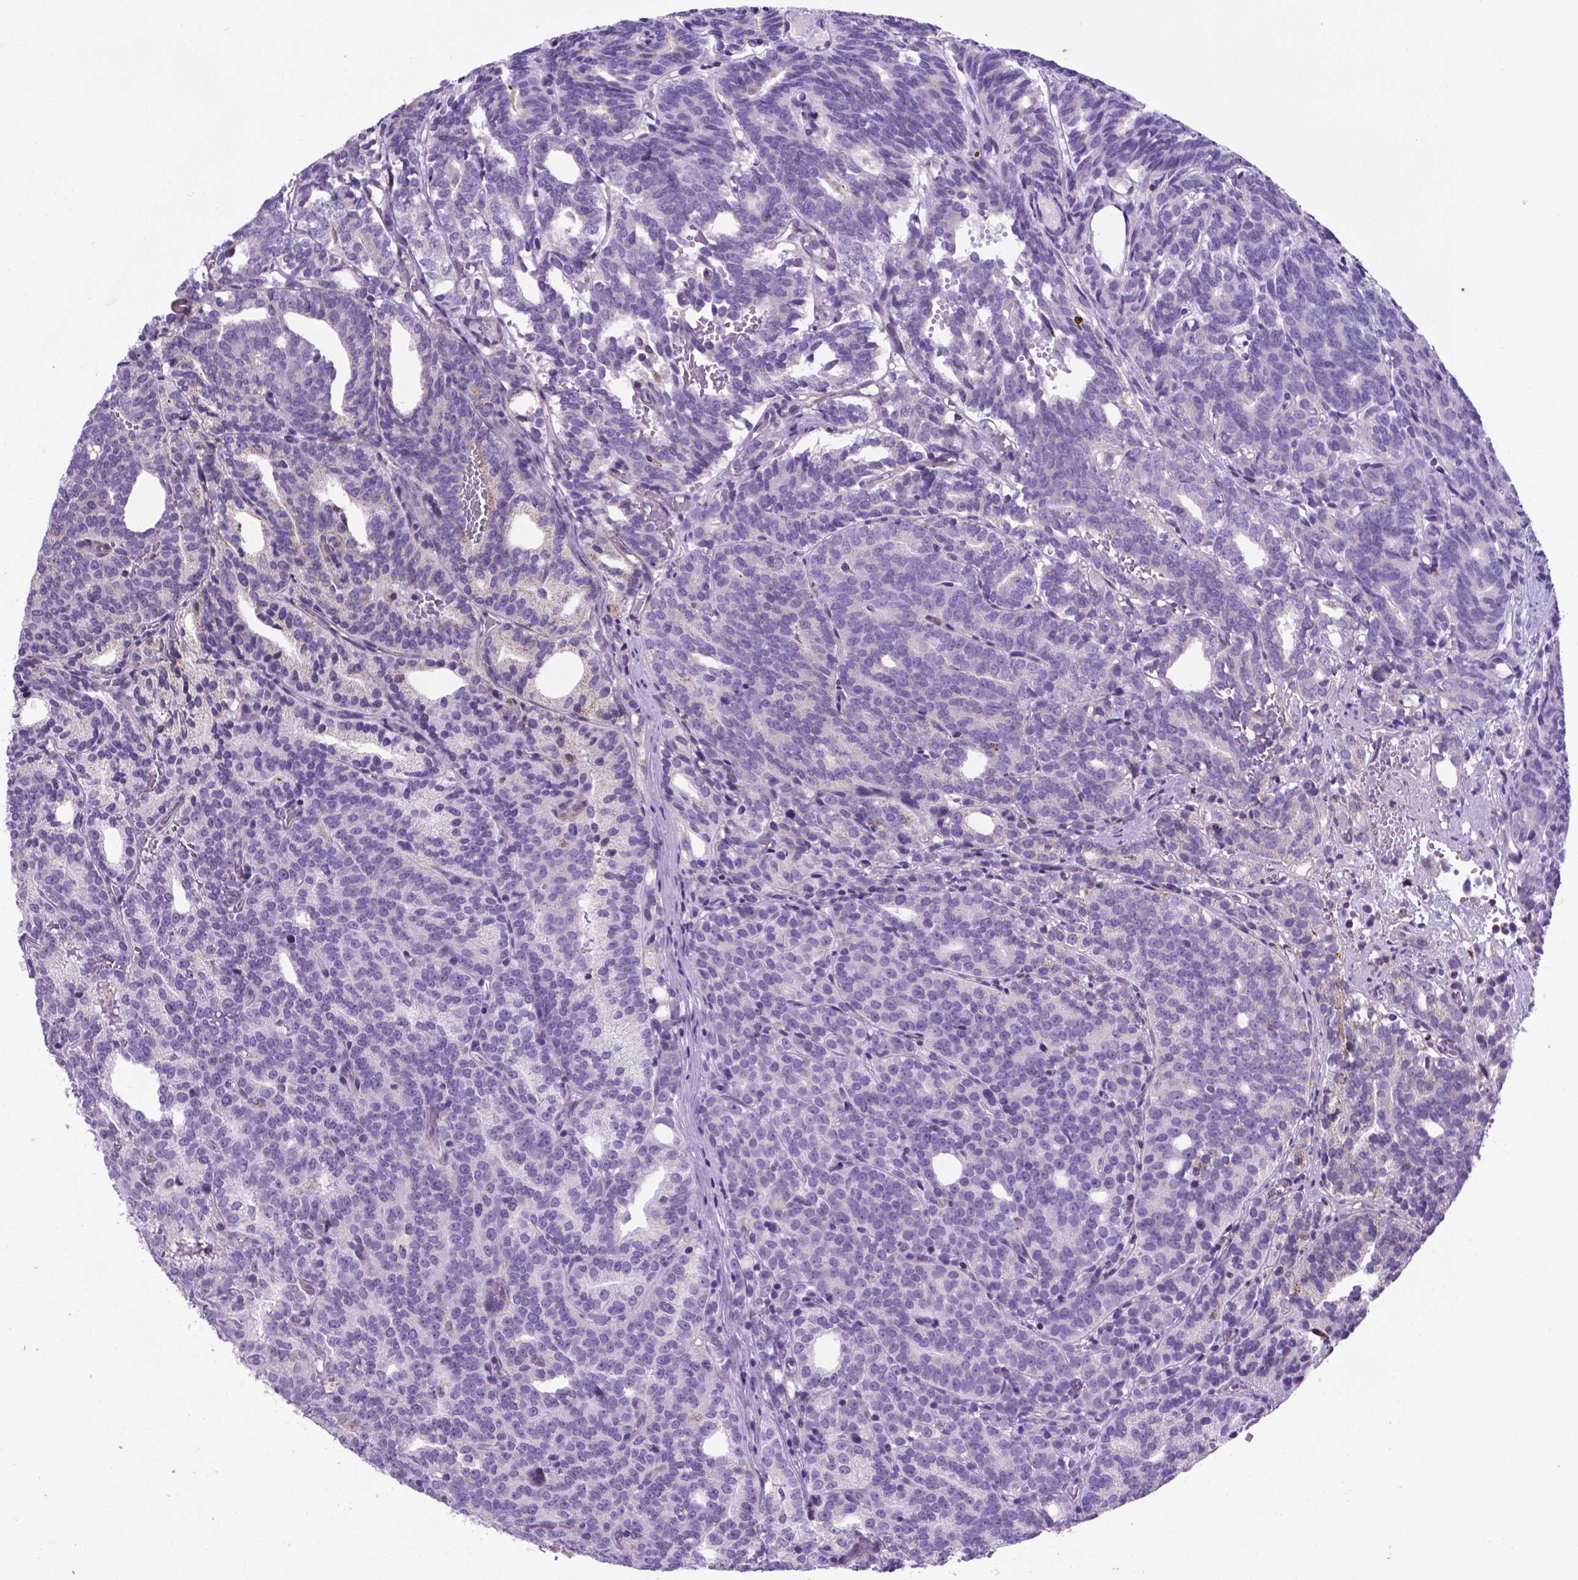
{"staining": {"intensity": "negative", "quantity": "none", "location": "none"}, "tissue": "prostate cancer", "cell_type": "Tumor cells", "image_type": "cancer", "snomed": [{"axis": "morphology", "description": "Adenocarcinoma, High grade"}, {"axis": "topography", "description": "Prostate"}], "caption": "DAB immunohistochemical staining of adenocarcinoma (high-grade) (prostate) exhibits no significant expression in tumor cells. The staining was performed using DAB (3,3'-diaminobenzidine) to visualize the protein expression in brown, while the nuclei were stained in blue with hematoxylin (Magnification: 20x).", "gene": "POU3F3", "patient": {"sex": "male", "age": 53}}